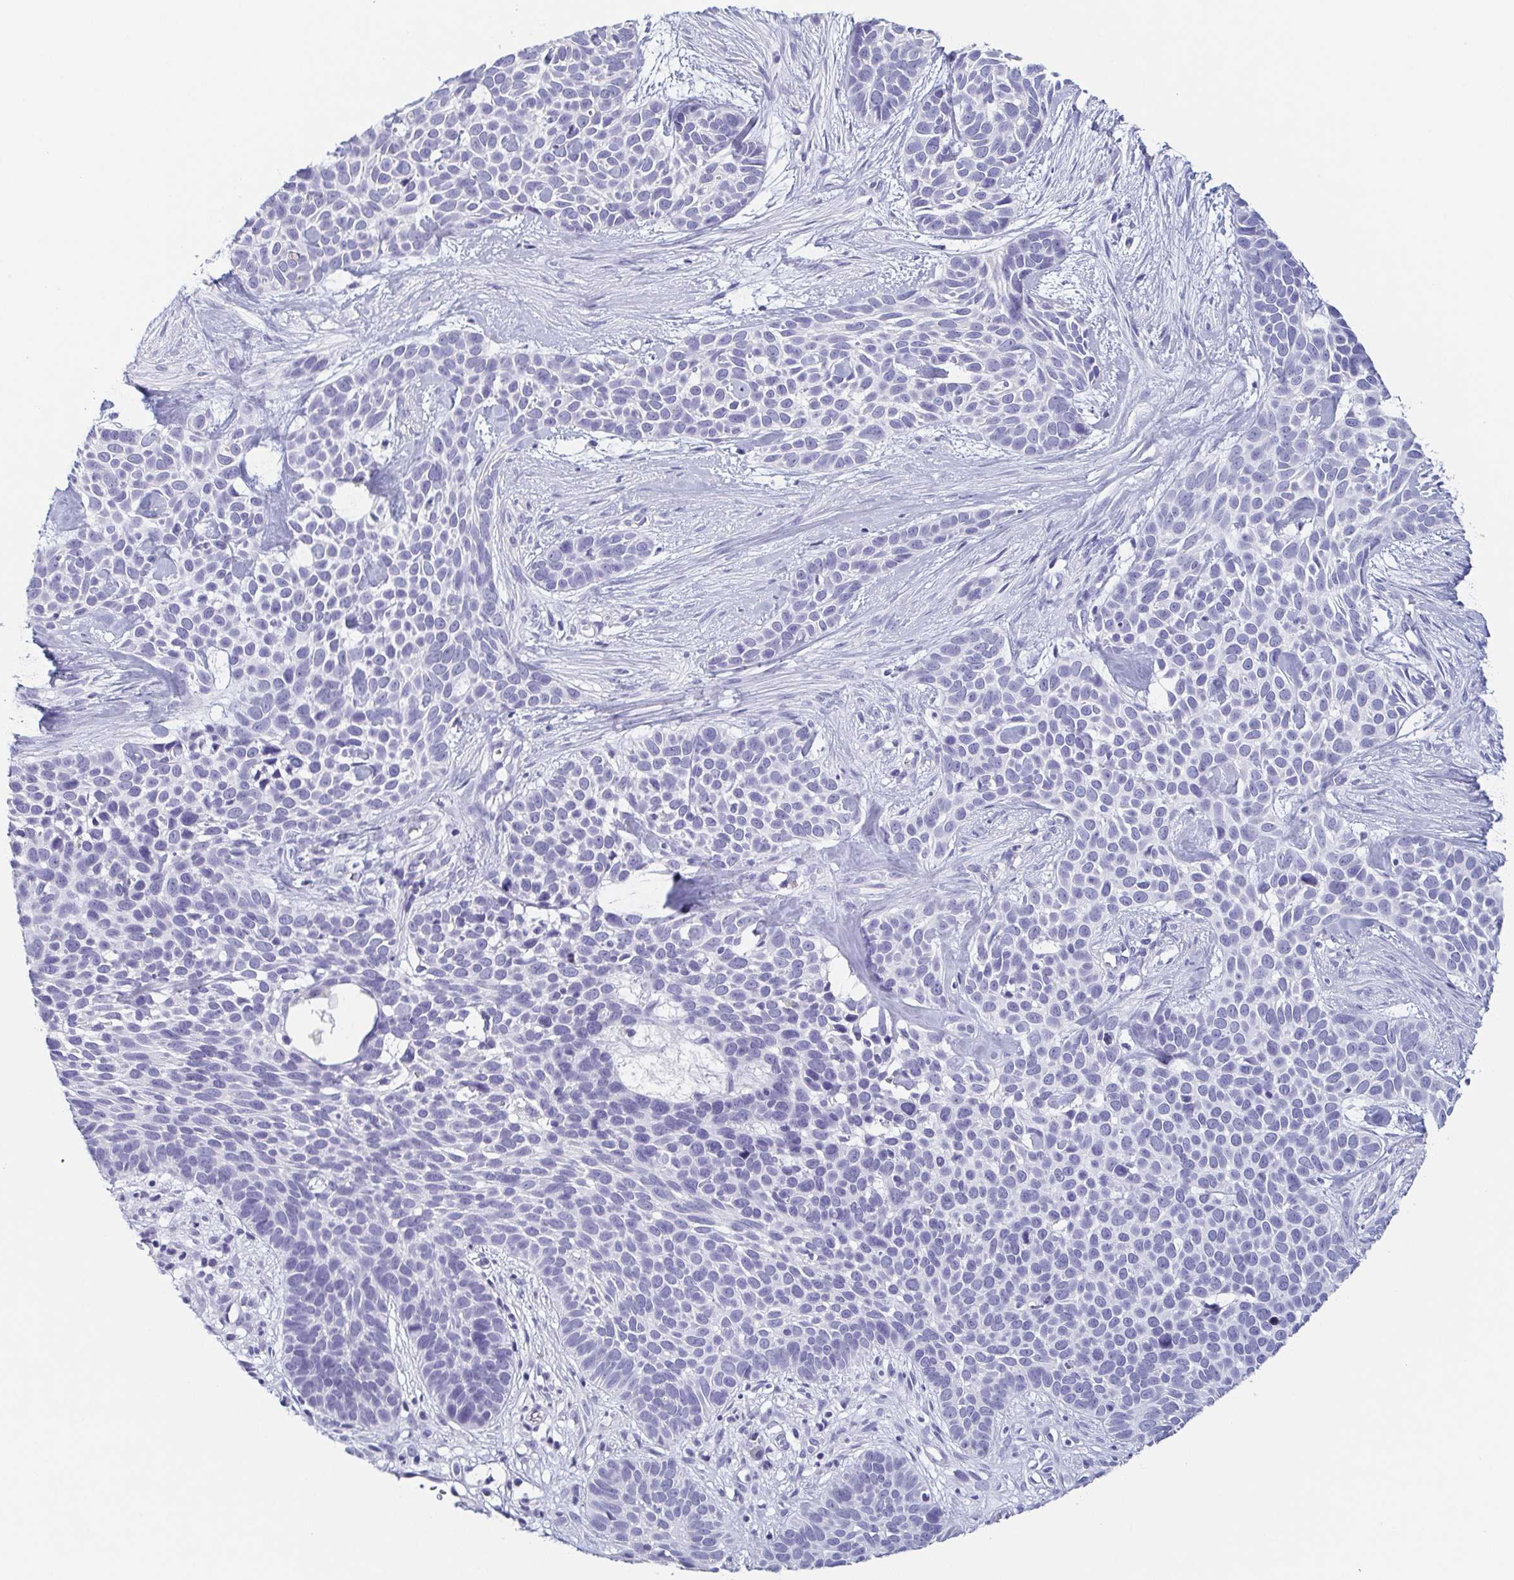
{"staining": {"intensity": "negative", "quantity": "none", "location": "none"}, "tissue": "skin cancer", "cell_type": "Tumor cells", "image_type": "cancer", "snomed": [{"axis": "morphology", "description": "Basal cell carcinoma"}, {"axis": "topography", "description": "Skin"}], "caption": "The photomicrograph demonstrates no significant positivity in tumor cells of basal cell carcinoma (skin).", "gene": "ITLN1", "patient": {"sex": "male", "age": 69}}